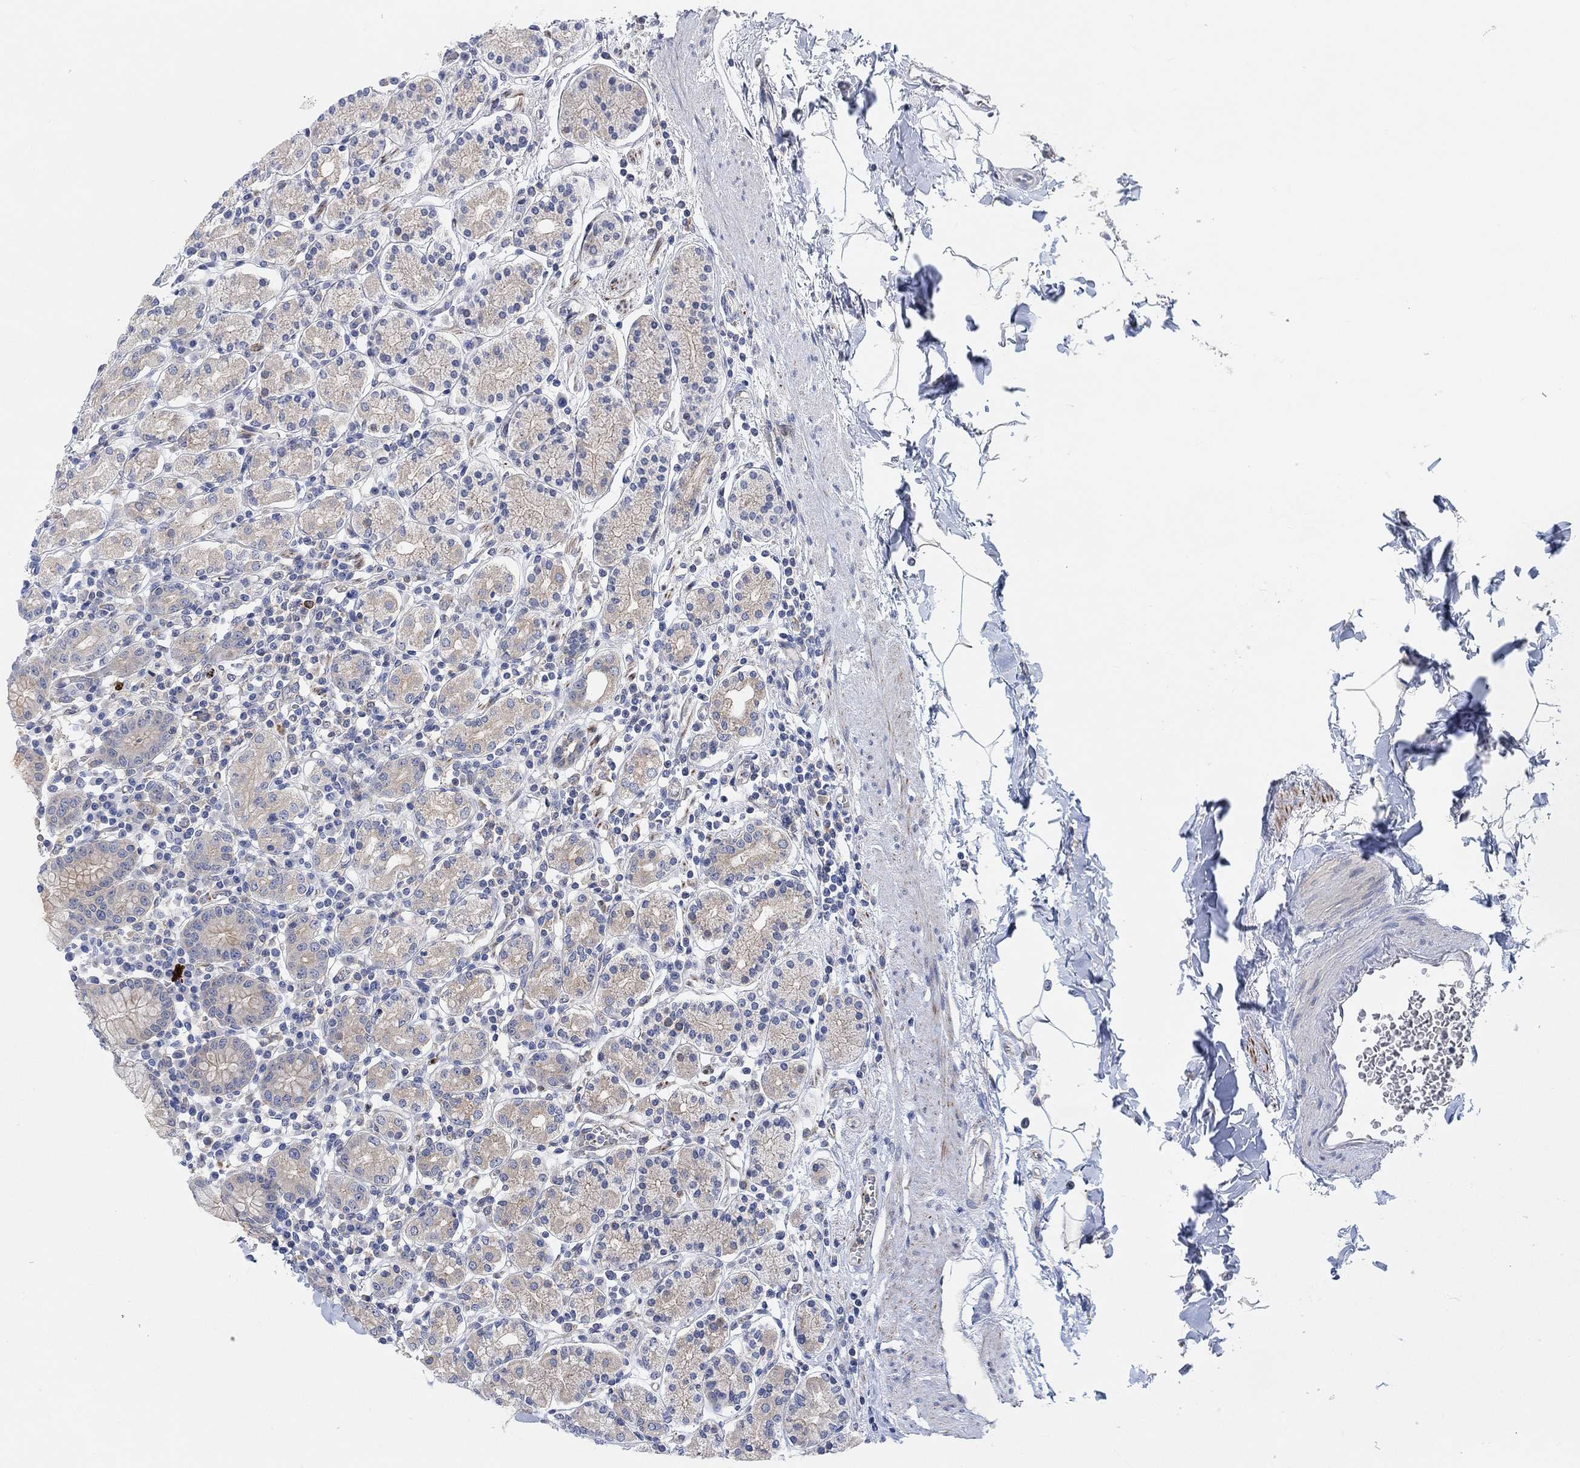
{"staining": {"intensity": "weak", "quantity": "<25%", "location": "cytoplasmic/membranous"}, "tissue": "stomach", "cell_type": "Glandular cells", "image_type": "normal", "snomed": [{"axis": "morphology", "description": "Normal tissue, NOS"}, {"axis": "topography", "description": "Stomach, upper"}, {"axis": "topography", "description": "Stomach"}], "caption": "Human stomach stained for a protein using immunohistochemistry (IHC) shows no positivity in glandular cells.", "gene": "PMFBP1", "patient": {"sex": "male", "age": 62}}